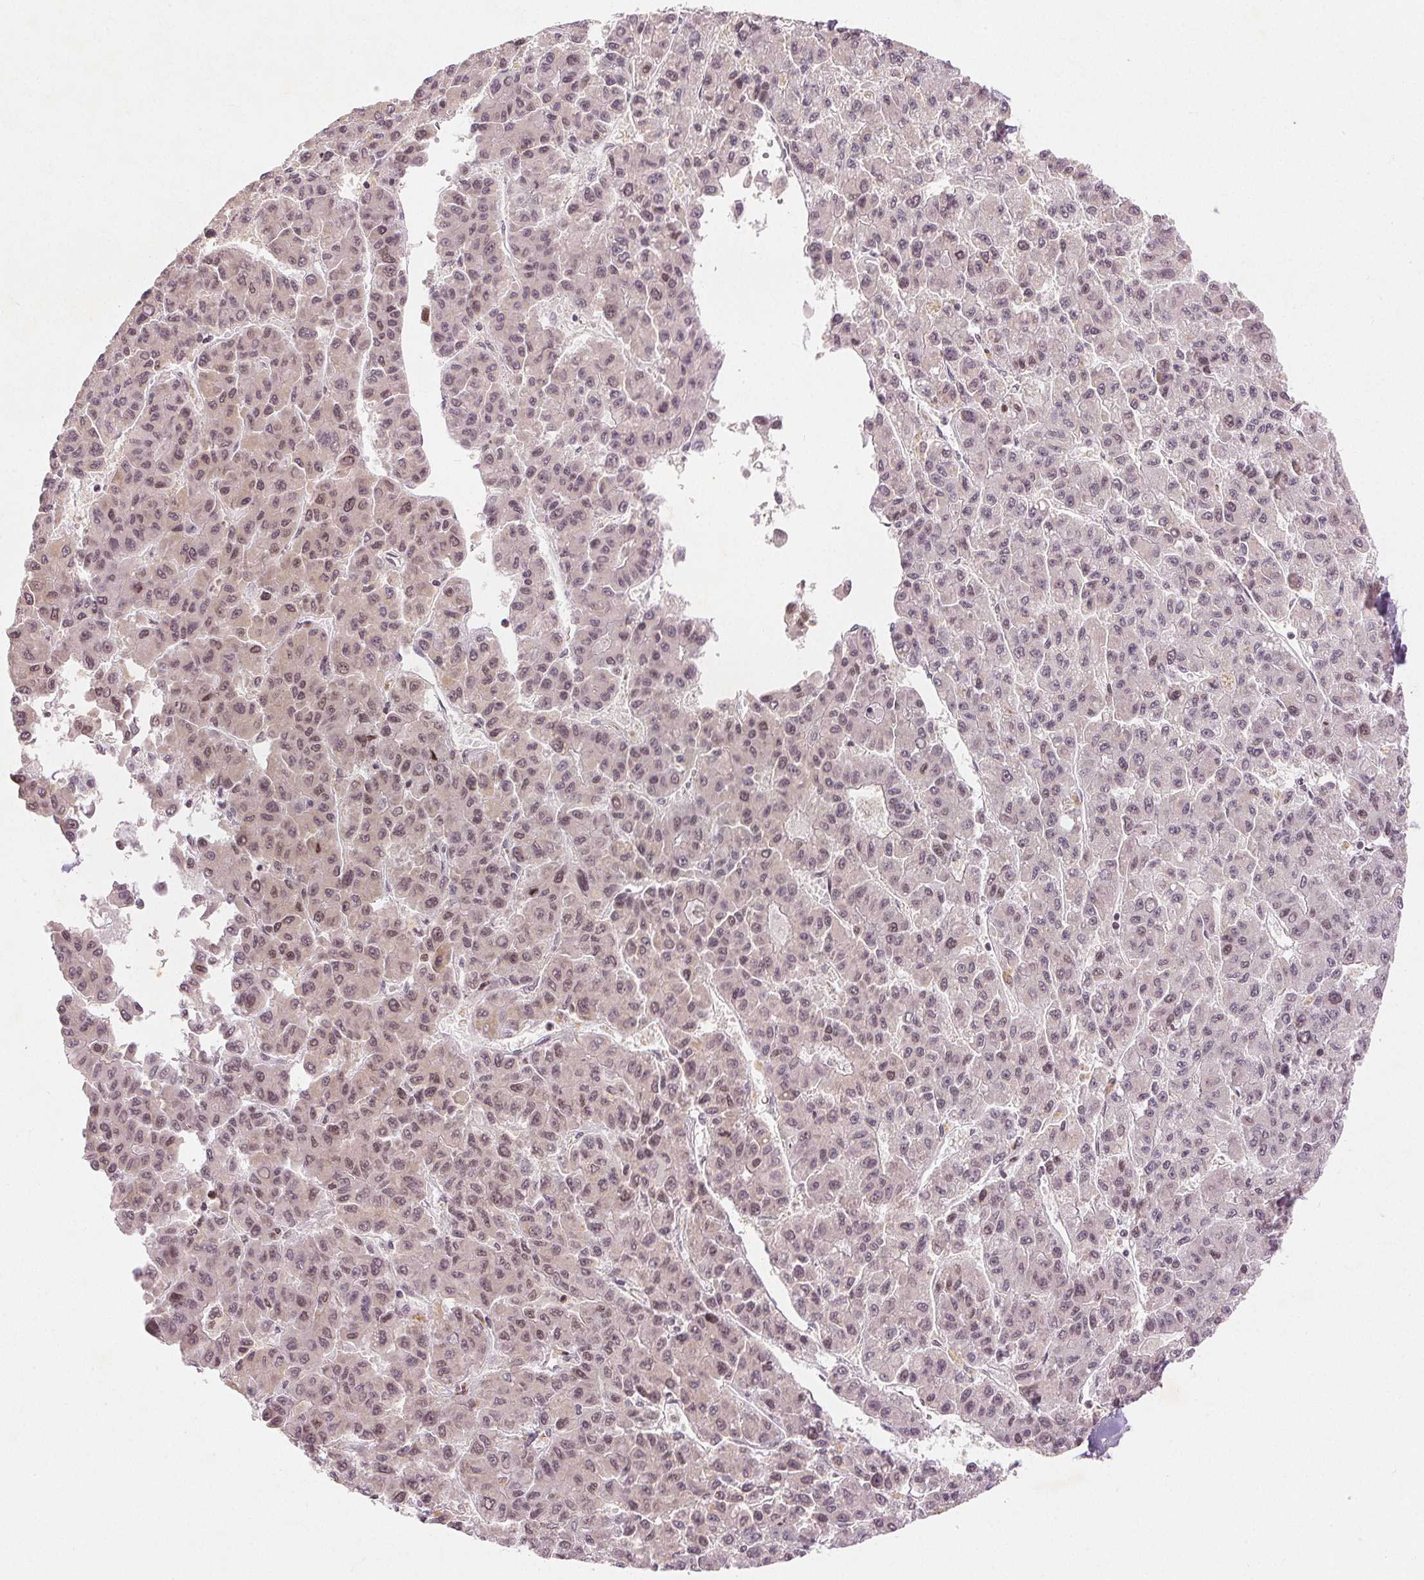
{"staining": {"intensity": "weak", "quantity": "<25%", "location": "nuclear"}, "tissue": "liver cancer", "cell_type": "Tumor cells", "image_type": "cancer", "snomed": [{"axis": "morphology", "description": "Carcinoma, Hepatocellular, NOS"}, {"axis": "topography", "description": "Liver"}], "caption": "Histopathology image shows no protein positivity in tumor cells of liver hepatocellular carcinoma tissue.", "gene": "DEK", "patient": {"sex": "male", "age": 70}}